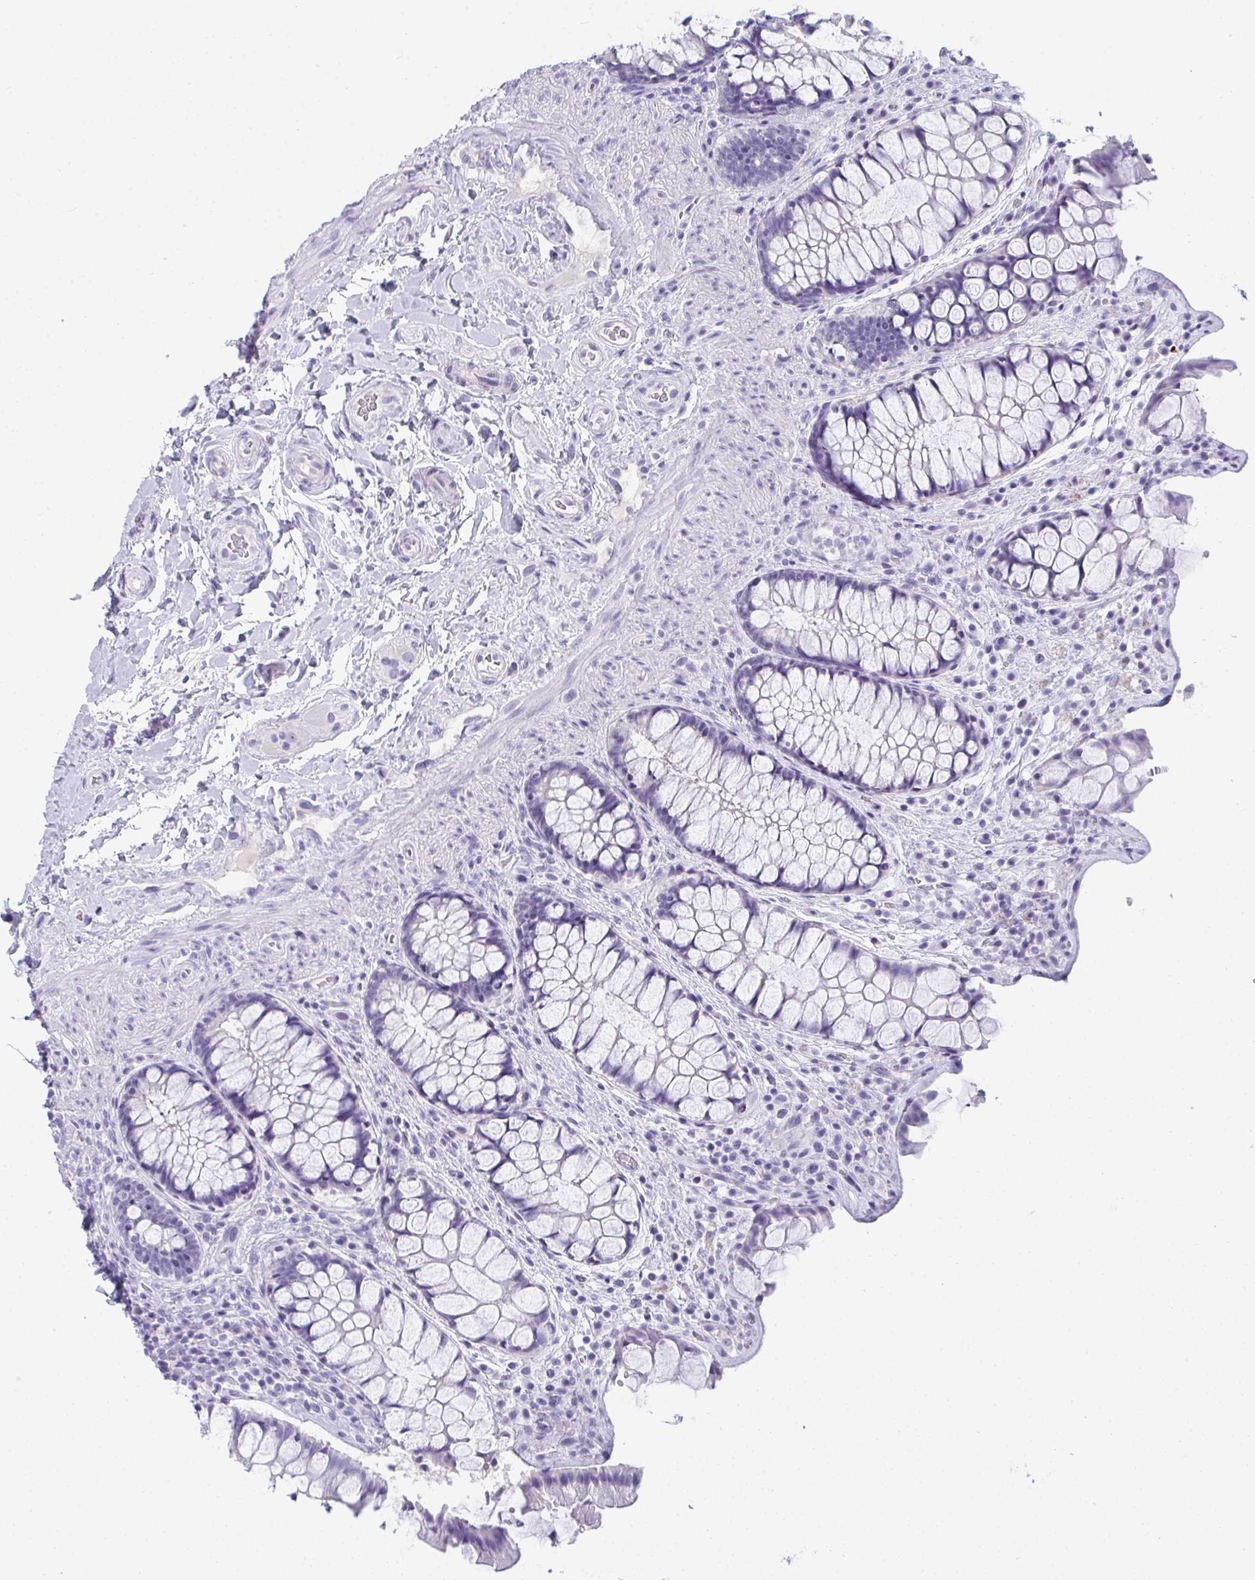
{"staining": {"intensity": "negative", "quantity": "none", "location": "none"}, "tissue": "rectum", "cell_type": "Glandular cells", "image_type": "normal", "snomed": [{"axis": "morphology", "description": "Normal tissue, NOS"}, {"axis": "topography", "description": "Rectum"}], "caption": "This is a micrograph of immunohistochemistry staining of normal rectum, which shows no positivity in glandular cells.", "gene": "TTC30A", "patient": {"sex": "female", "age": 58}}